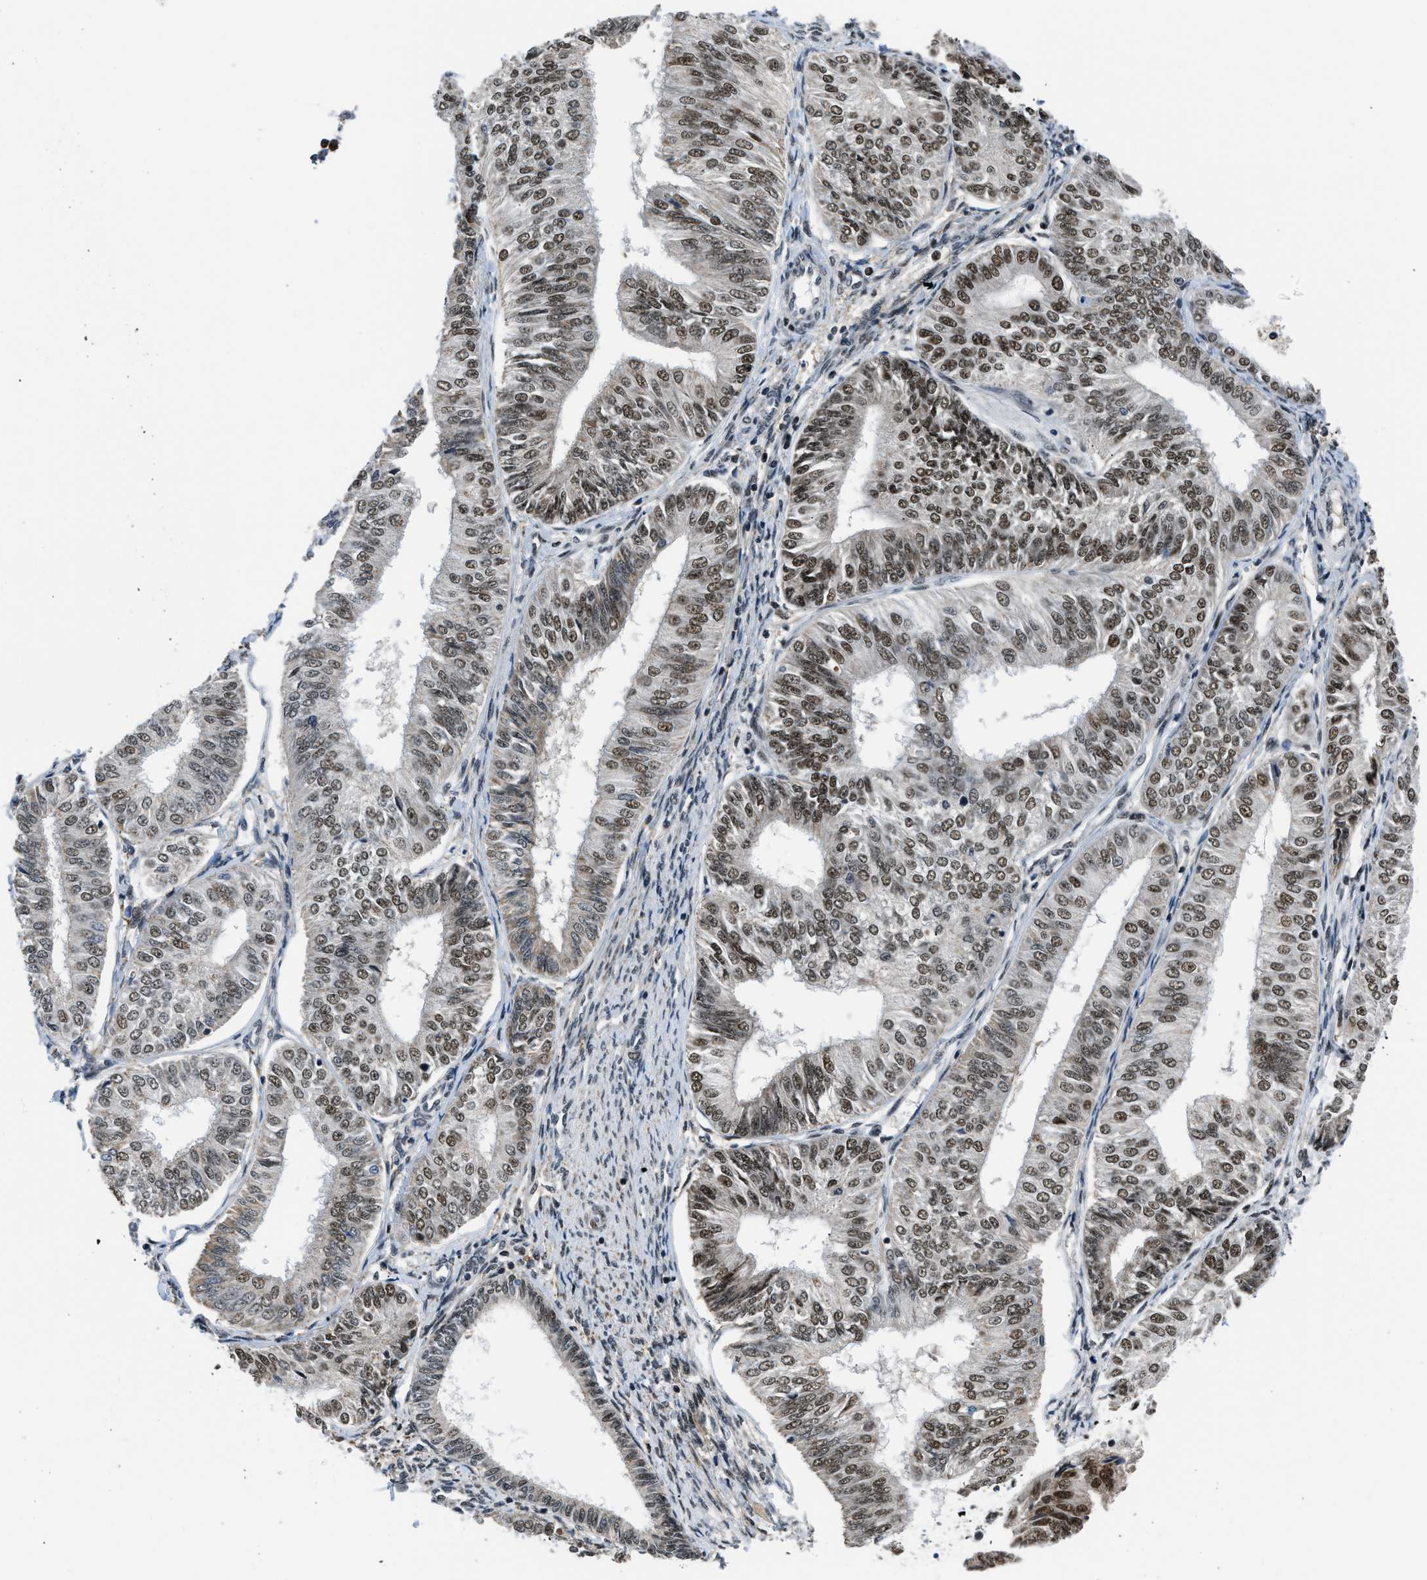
{"staining": {"intensity": "moderate", "quantity": ">75%", "location": "nuclear"}, "tissue": "endometrial cancer", "cell_type": "Tumor cells", "image_type": "cancer", "snomed": [{"axis": "morphology", "description": "Adenocarcinoma, NOS"}, {"axis": "topography", "description": "Endometrium"}], "caption": "A micrograph of endometrial adenocarcinoma stained for a protein shows moderate nuclear brown staining in tumor cells.", "gene": "KDM3B", "patient": {"sex": "female", "age": 58}}